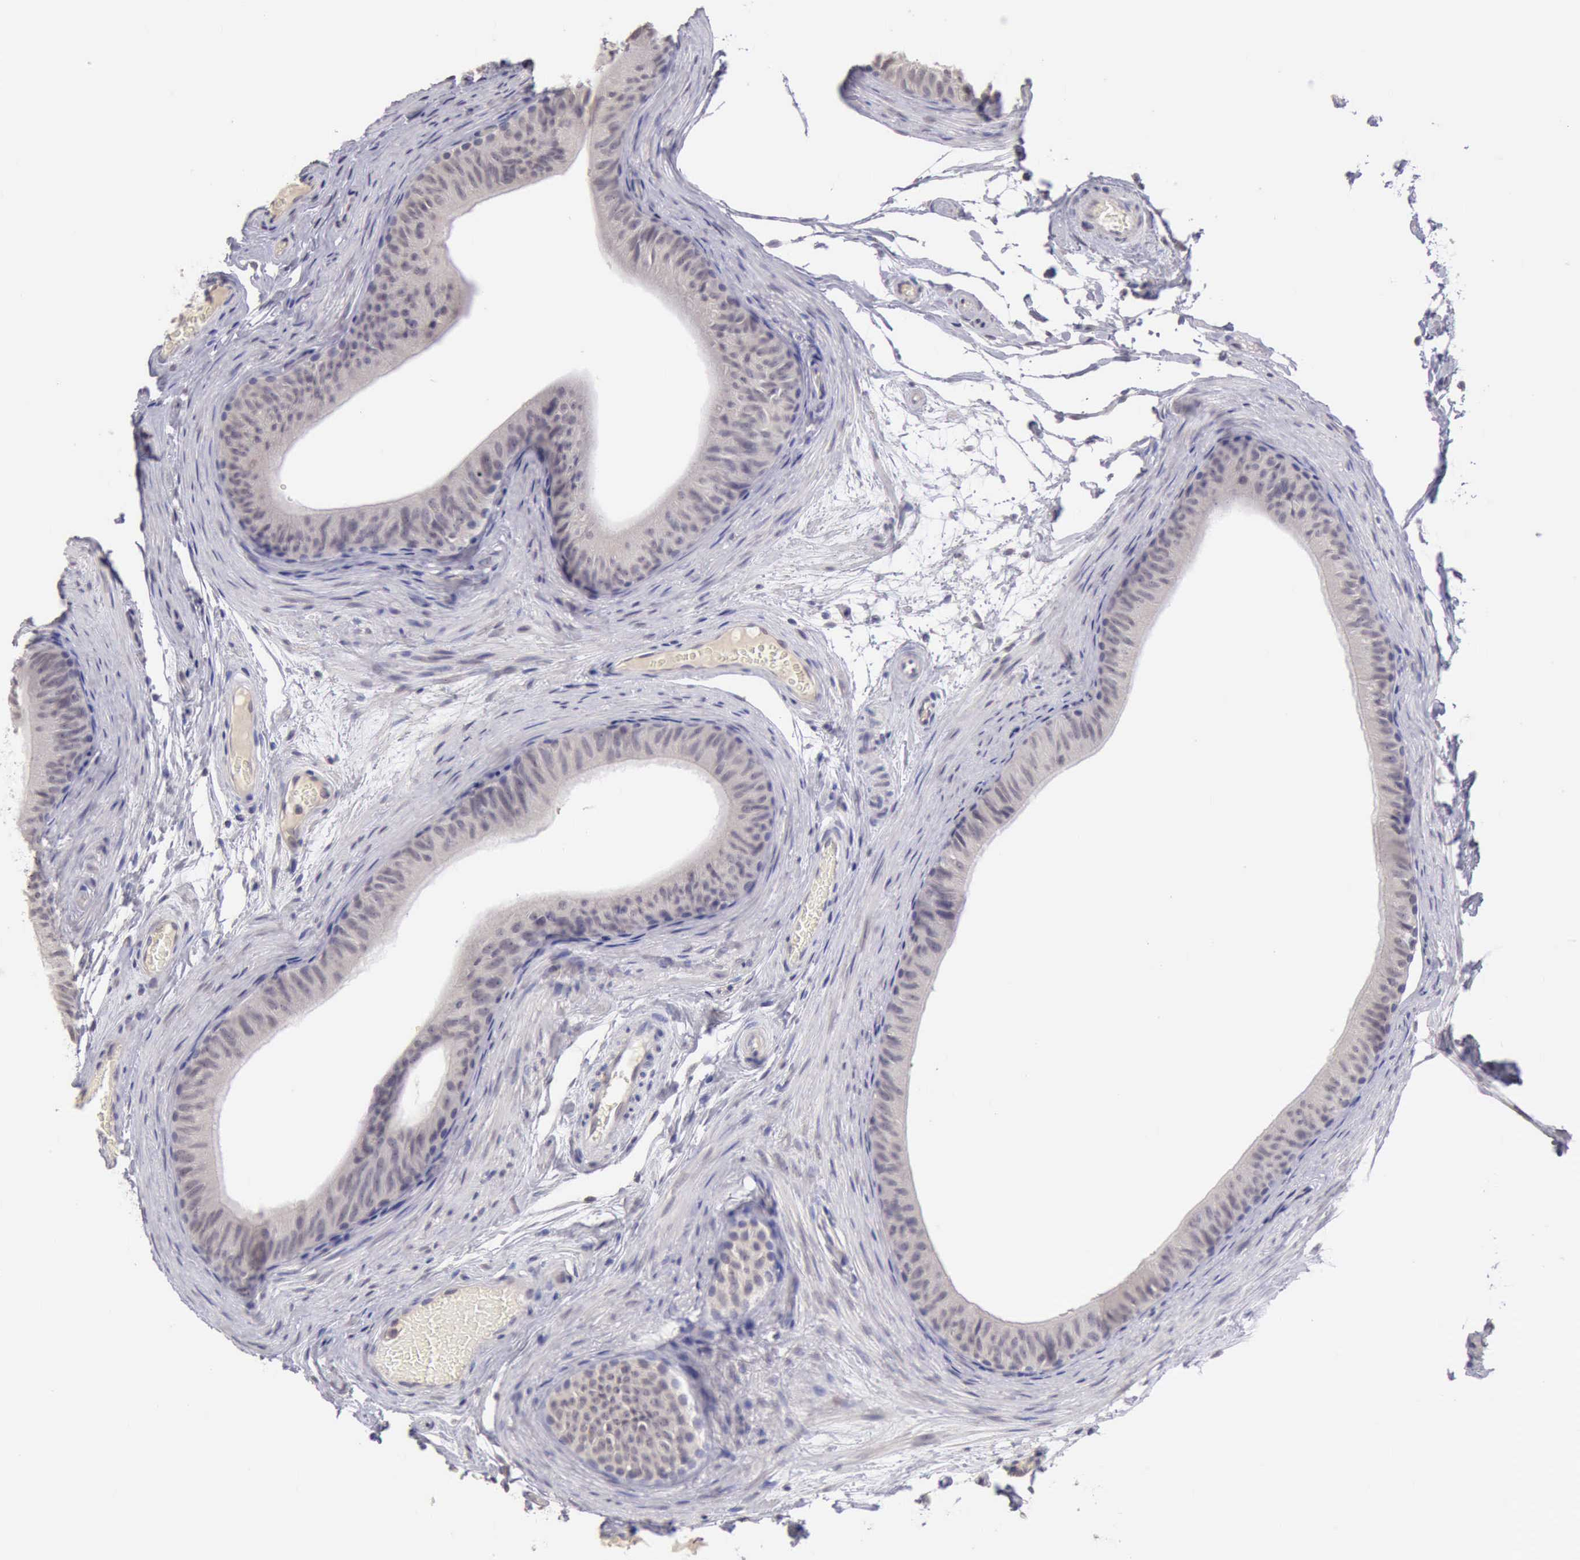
{"staining": {"intensity": "moderate", "quantity": "25%-75%", "location": "cytoplasmic/membranous"}, "tissue": "epididymis", "cell_type": "Glandular cells", "image_type": "normal", "snomed": [{"axis": "morphology", "description": "Normal tissue, NOS"}, {"axis": "topography", "description": "Testis"}, {"axis": "topography", "description": "Epididymis"}], "caption": "Immunohistochemistry (IHC) photomicrograph of unremarkable epididymis stained for a protein (brown), which displays medium levels of moderate cytoplasmic/membranous expression in about 25%-75% of glandular cells.", "gene": "KCND1", "patient": {"sex": "male", "age": 36}}